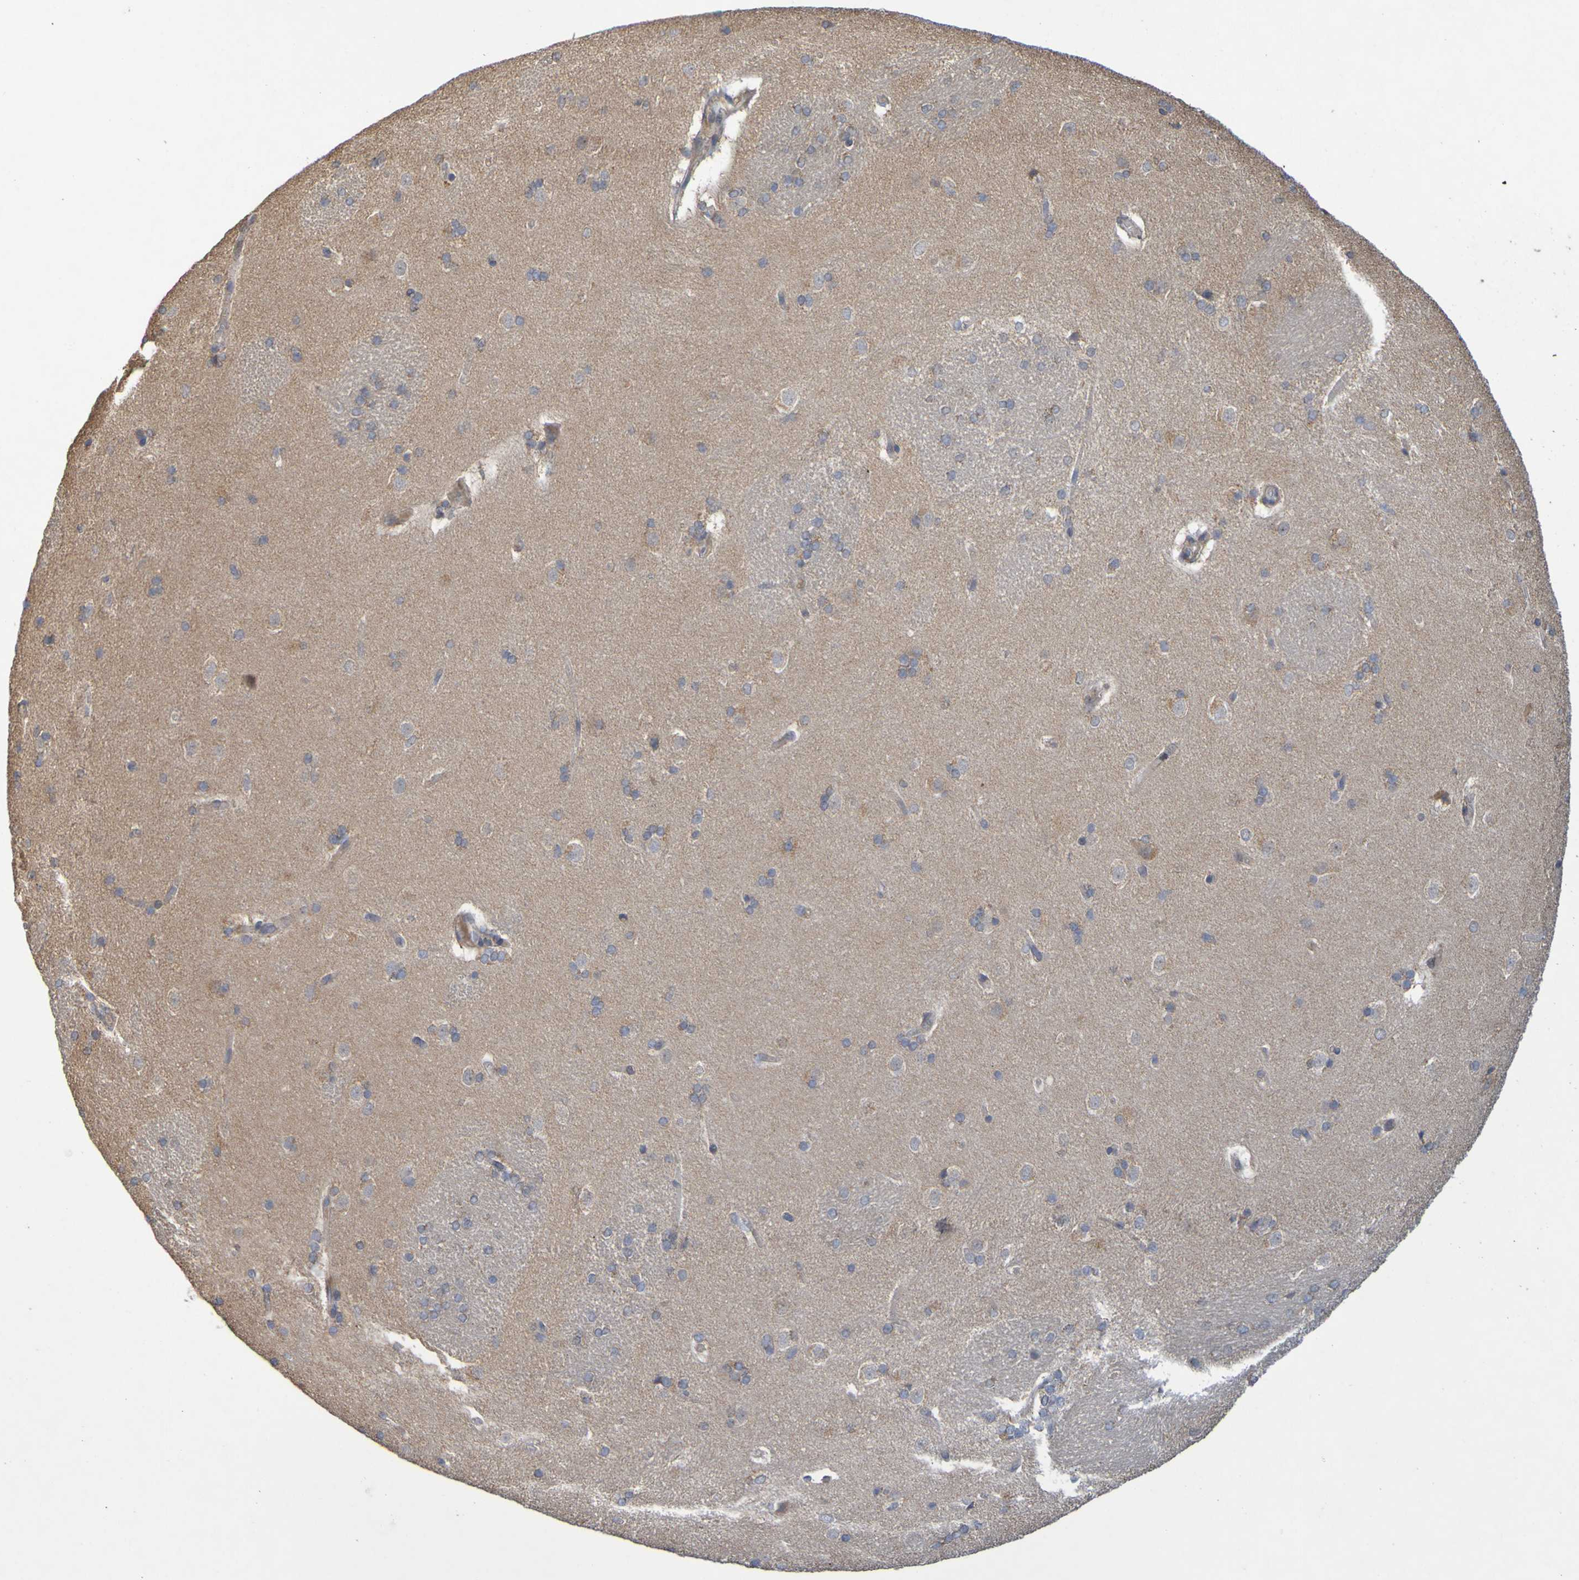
{"staining": {"intensity": "negative", "quantity": "none", "location": "none"}, "tissue": "caudate", "cell_type": "Glial cells", "image_type": "normal", "snomed": [{"axis": "morphology", "description": "Normal tissue, NOS"}, {"axis": "topography", "description": "Lateral ventricle wall"}], "caption": "DAB (3,3'-diaminobenzidine) immunohistochemical staining of unremarkable caudate shows no significant positivity in glial cells. The staining is performed using DAB brown chromogen with nuclei counter-stained in using hematoxylin.", "gene": "TMBIM1", "patient": {"sex": "female", "age": 19}}